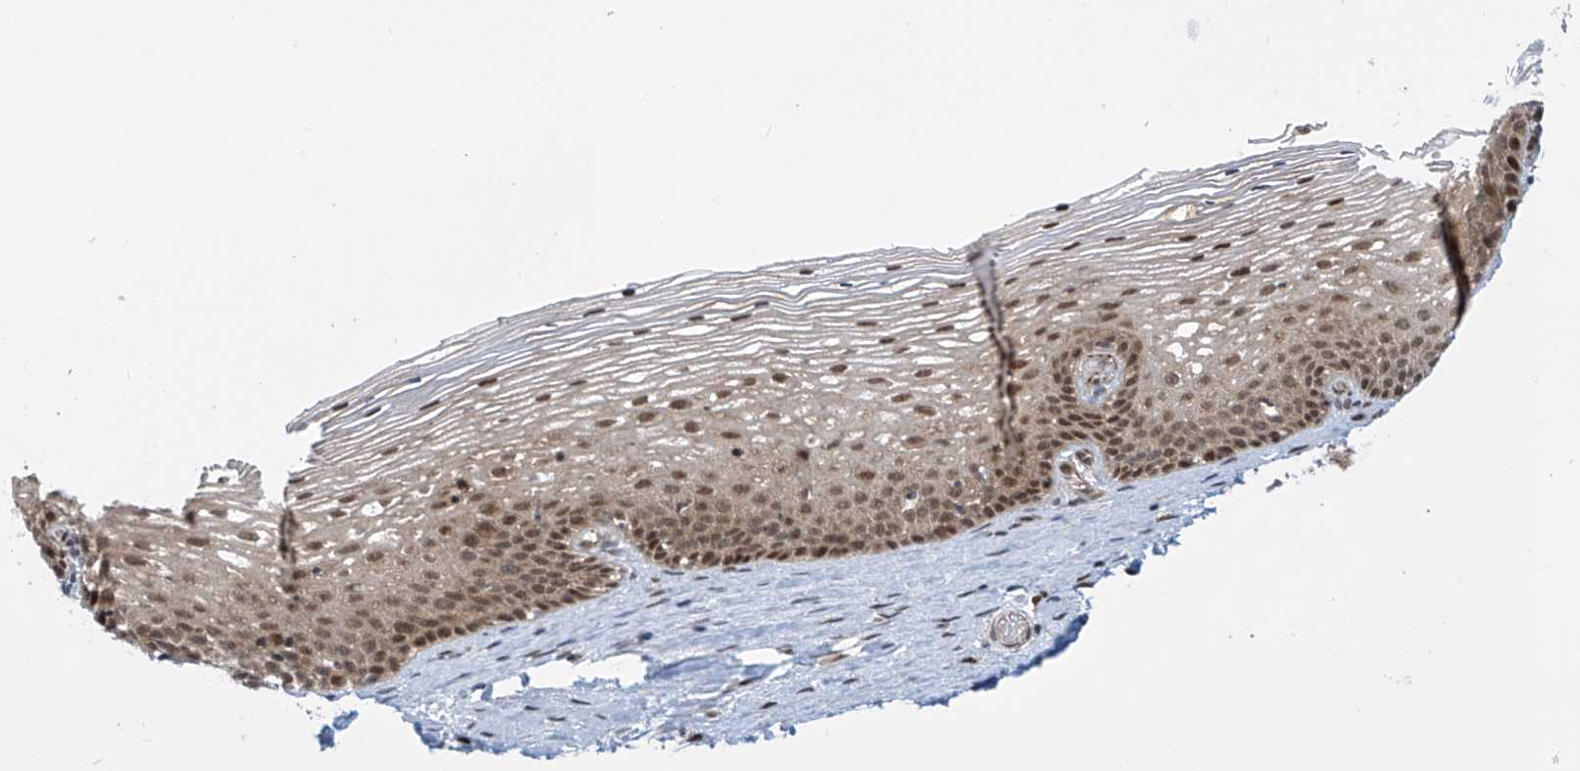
{"staining": {"intensity": "strong", "quantity": ">75%", "location": "cytoplasmic/membranous,nuclear"}, "tissue": "cervix", "cell_type": "Glandular cells", "image_type": "normal", "snomed": [{"axis": "morphology", "description": "Normal tissue, NOS"}, {"axis": "topography", "description": "Cervix"}], "caption": "IHC histopathology image of unremarkable cervix: cervix stained using IHC exhibits high levels of strong protein expression localized specifically in the cytoplasmic/membranous,nuclear of glandular cells, appearing as a cytoplasmic/membranous,nuclear brown color.", "gene": "LAGE3", "patient": {"sex": "female", "age": 33}}